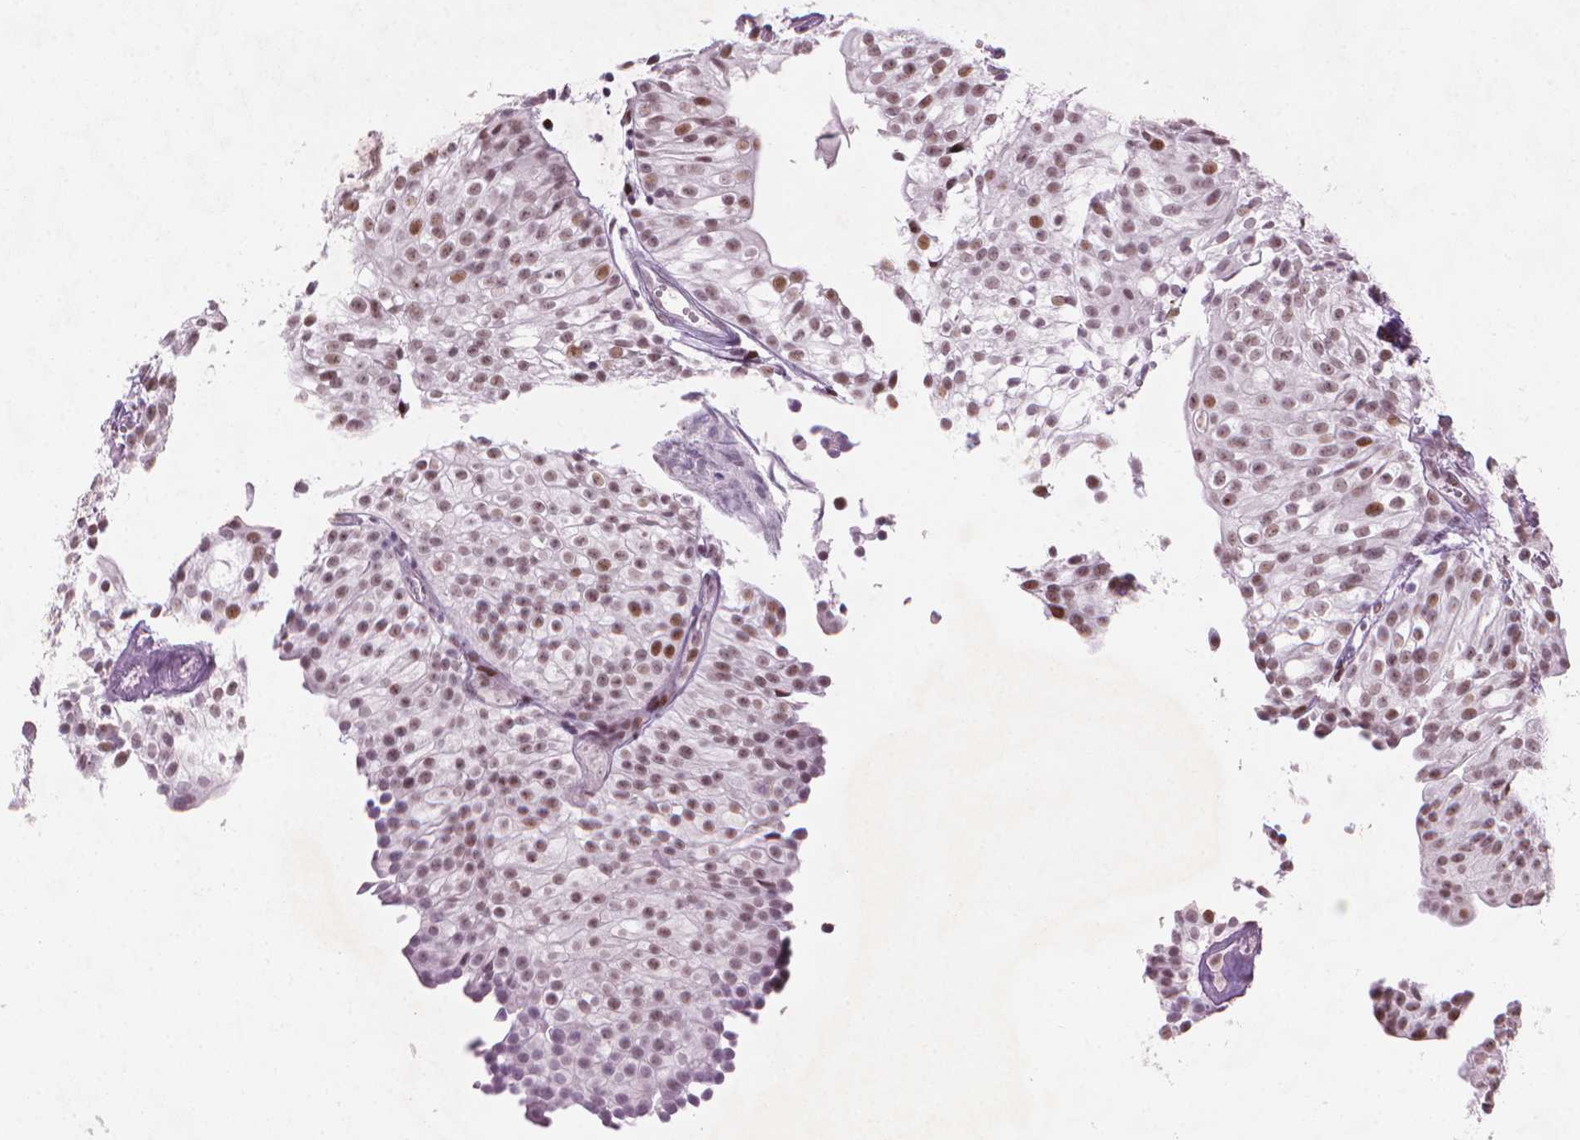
{"staining": {"intensity": "moderate", "quantity": ">75%", "location": "nuclear"}, "tissue": "urothelial cancer", "cell_type": "Tumor cells", "image_type": "cancer", "snomed": [{"axis": "morphology", "description": "Urothelial carcinoma, Low grade"}, {"axis": "topography", "description": "Urinary bladder"}], "caption": "Urothelial cancer tissue shows moderate nuclear expression in approximately >75% of tumor cells", "gene": "HES7", "patient": {"sex": "male", "age": 70}}